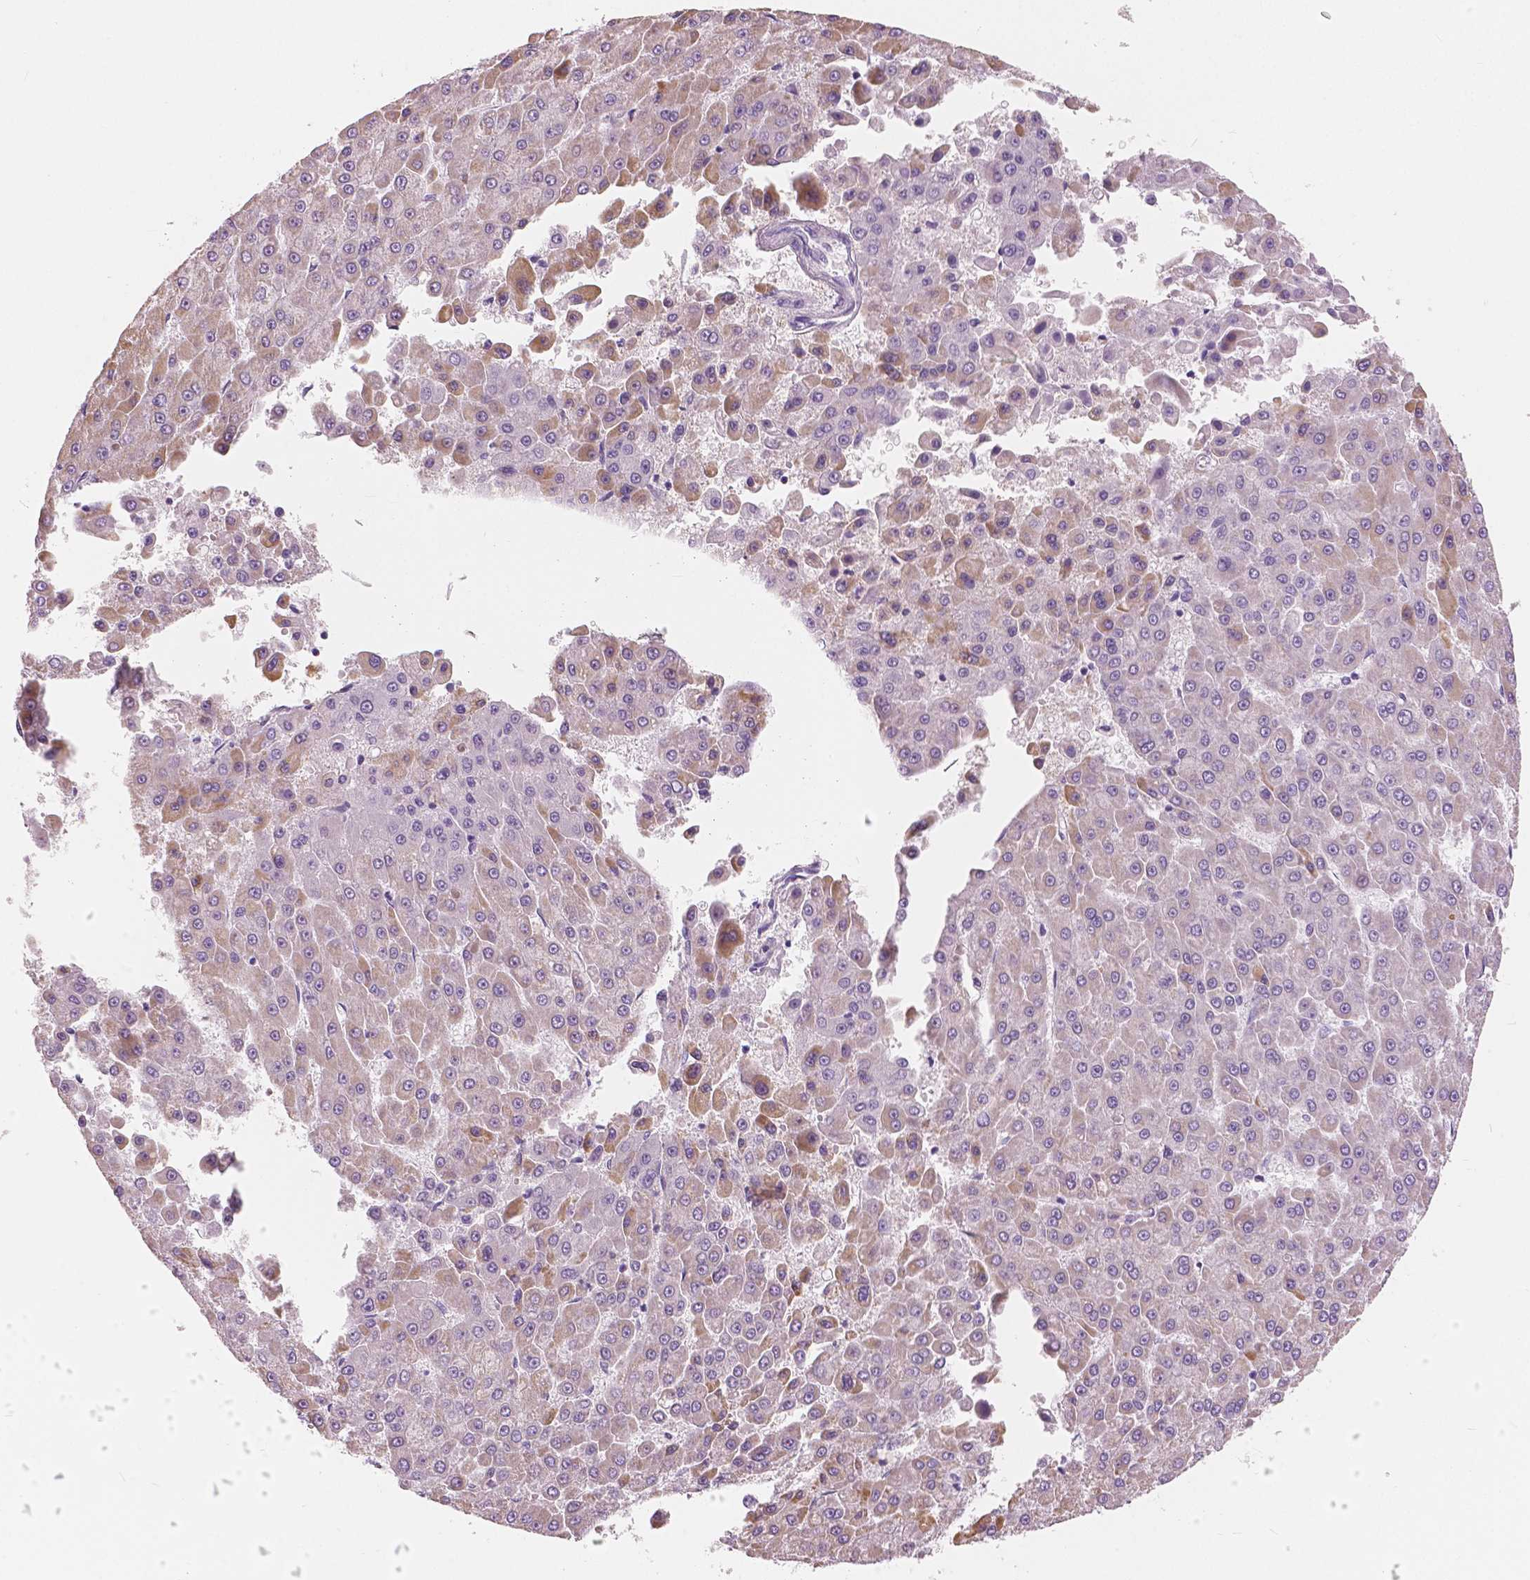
{"staining": {"intensity": "weak", "quantity": "25%-75%", "location": "cytoplasmic/membranous"}, "tissue": "liver cancer", "cell_type": "Tumor cells", "image_type": "cancer", "snomed": [{"axis": "morphology", "description": "Carcinoma, Hepatocellular, NOS"}, {"axis": "topography", "description": "Liver"}], "caption": "Weak cytoplasmic/membranous protein positivity is appreciated in approximately 25%-75% of tumor cells in hepatocellular carcinoma (liver).", "gene": "A4GNT", "patient": {"sex": "male", "age": 78}}